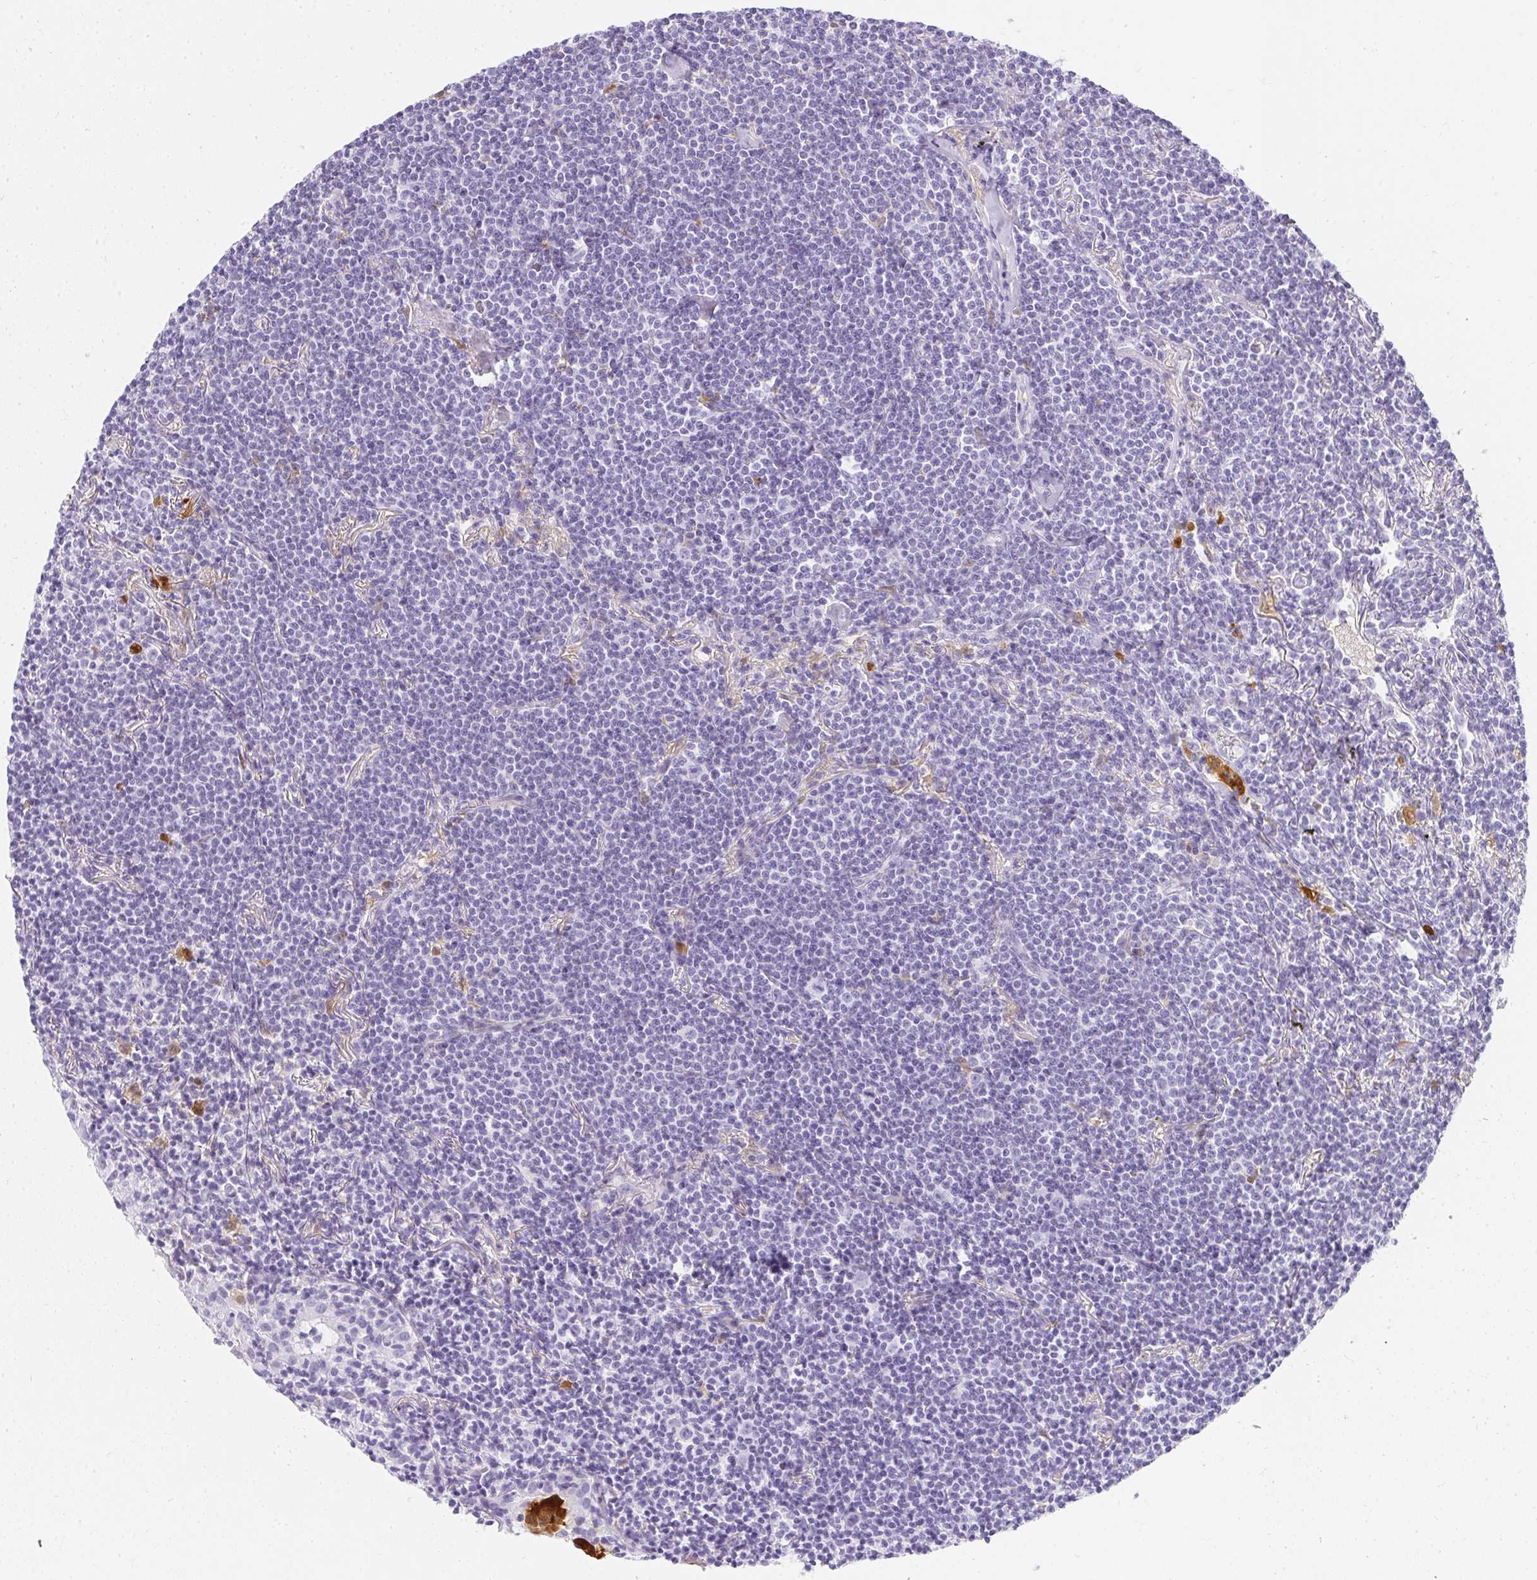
{"staining": {"intensity": "negative", "quantity": "none", "location": "none"}, "tissue": "lymphoma", "cell_type": "Tumor cells", "image_type": "cancer", "snomed": [{"axis": "morphology", "description": "Malignant lymphoma, non-Hodgkin's type, Low grade"}, {"axis": "topography", "description": "Lung"}], "caption": "Immunohistochemistry (IHC) of lymphoma demonstrates no staining in tumor cells.", "gene": "HK3", "patient": {"sex": "female", "age": 71}}